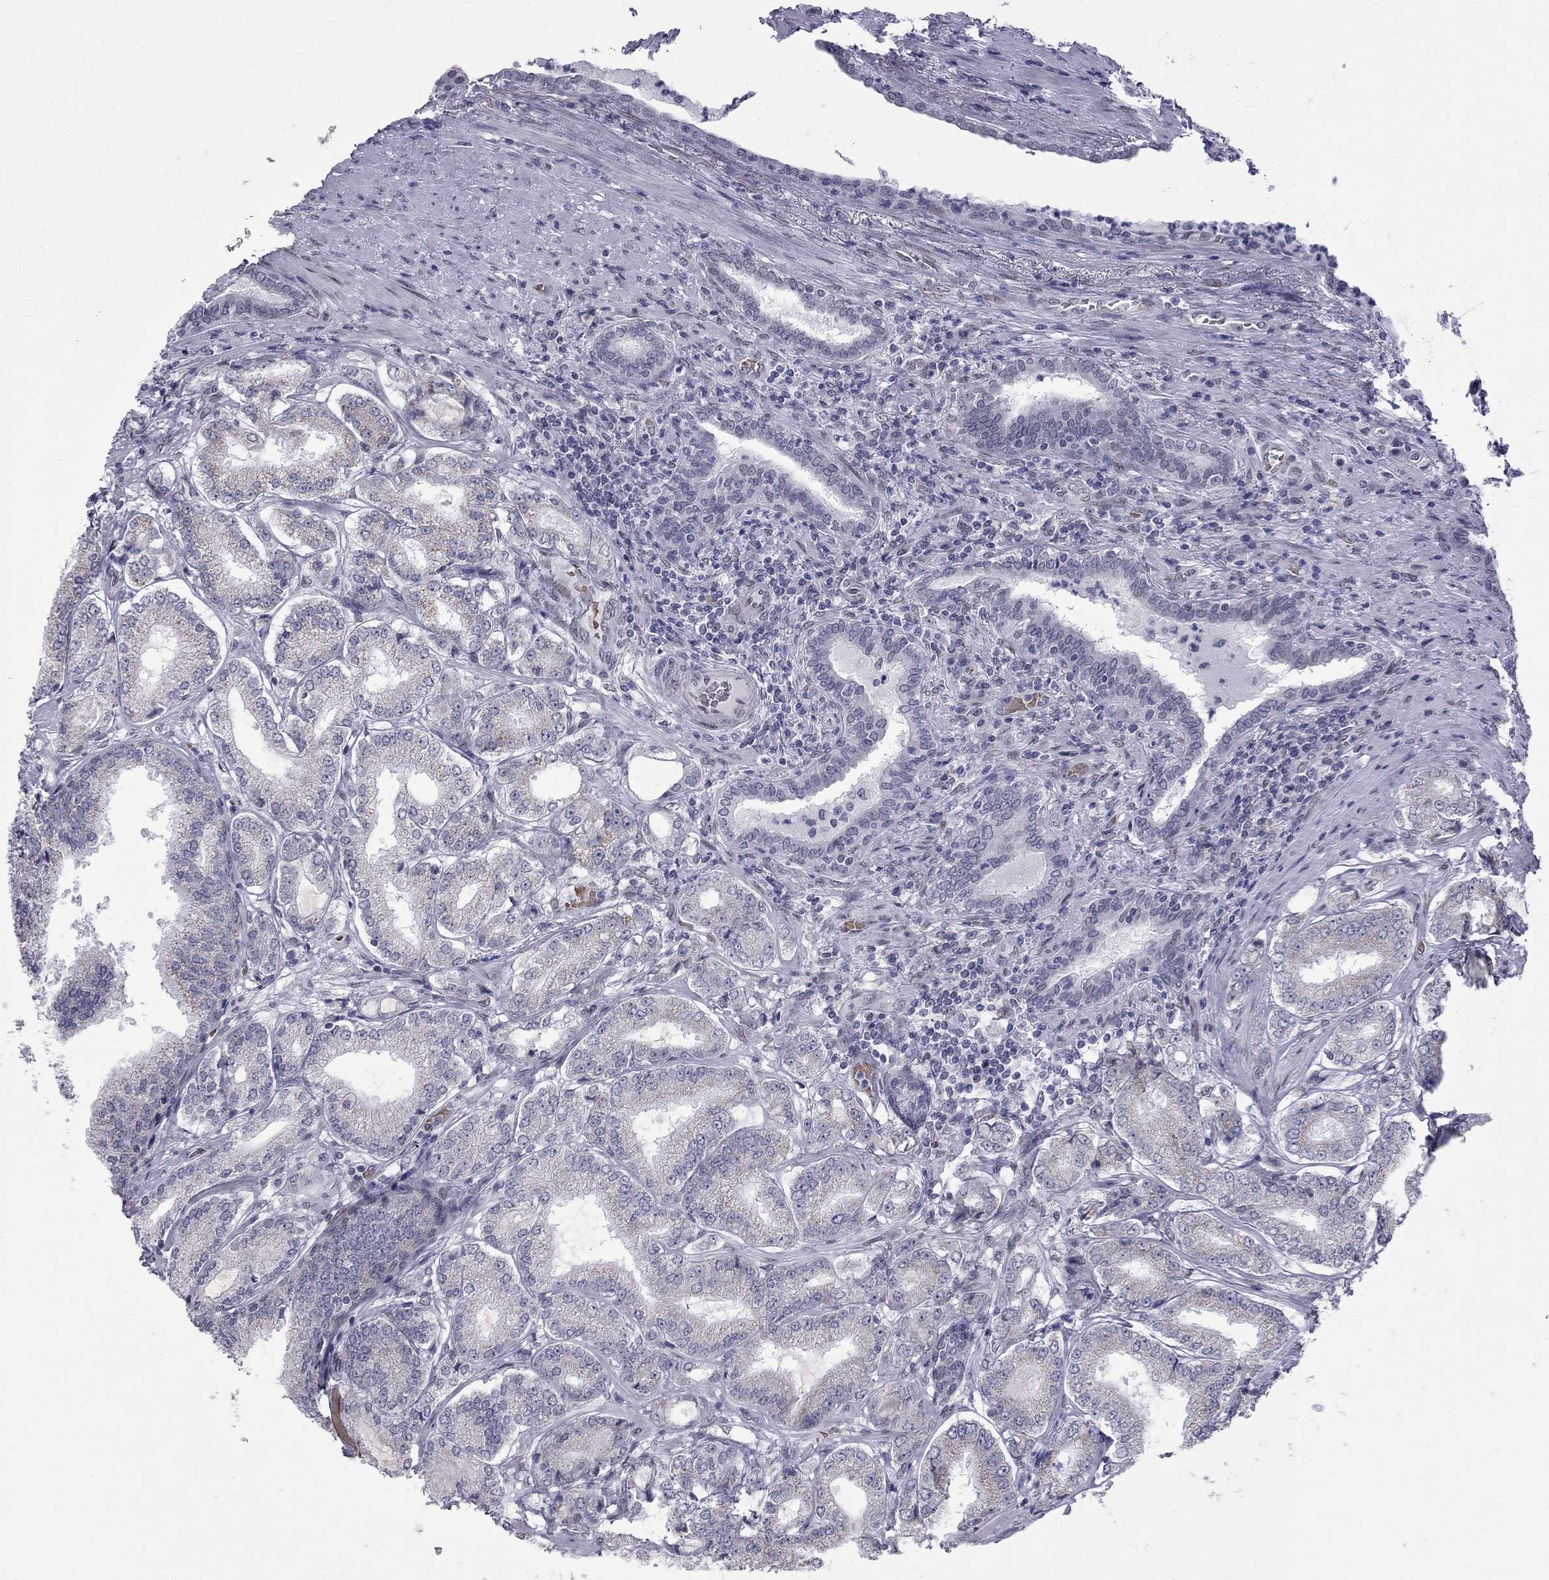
{"staining": {"intensity": "weak", "quantity": "<25%", "location": "cytoplasmic/membranous"}, "tissue": "prostate cancer", "cell_type": "Tumor cells", "image_type": "cancer", "snomed": [{"axis": "morphology", "description": "Adenocarcinoma, NOS"}, {"axis": "topography", "description": "Prostate"}], "caption": "High power microscopy histopathology image of an IHC image of prostate adenocarcinoma, revealing no significant expression in tumor cells.", "gene": "CLTCL1", "patient": {"sex": "male", "age": 65}}